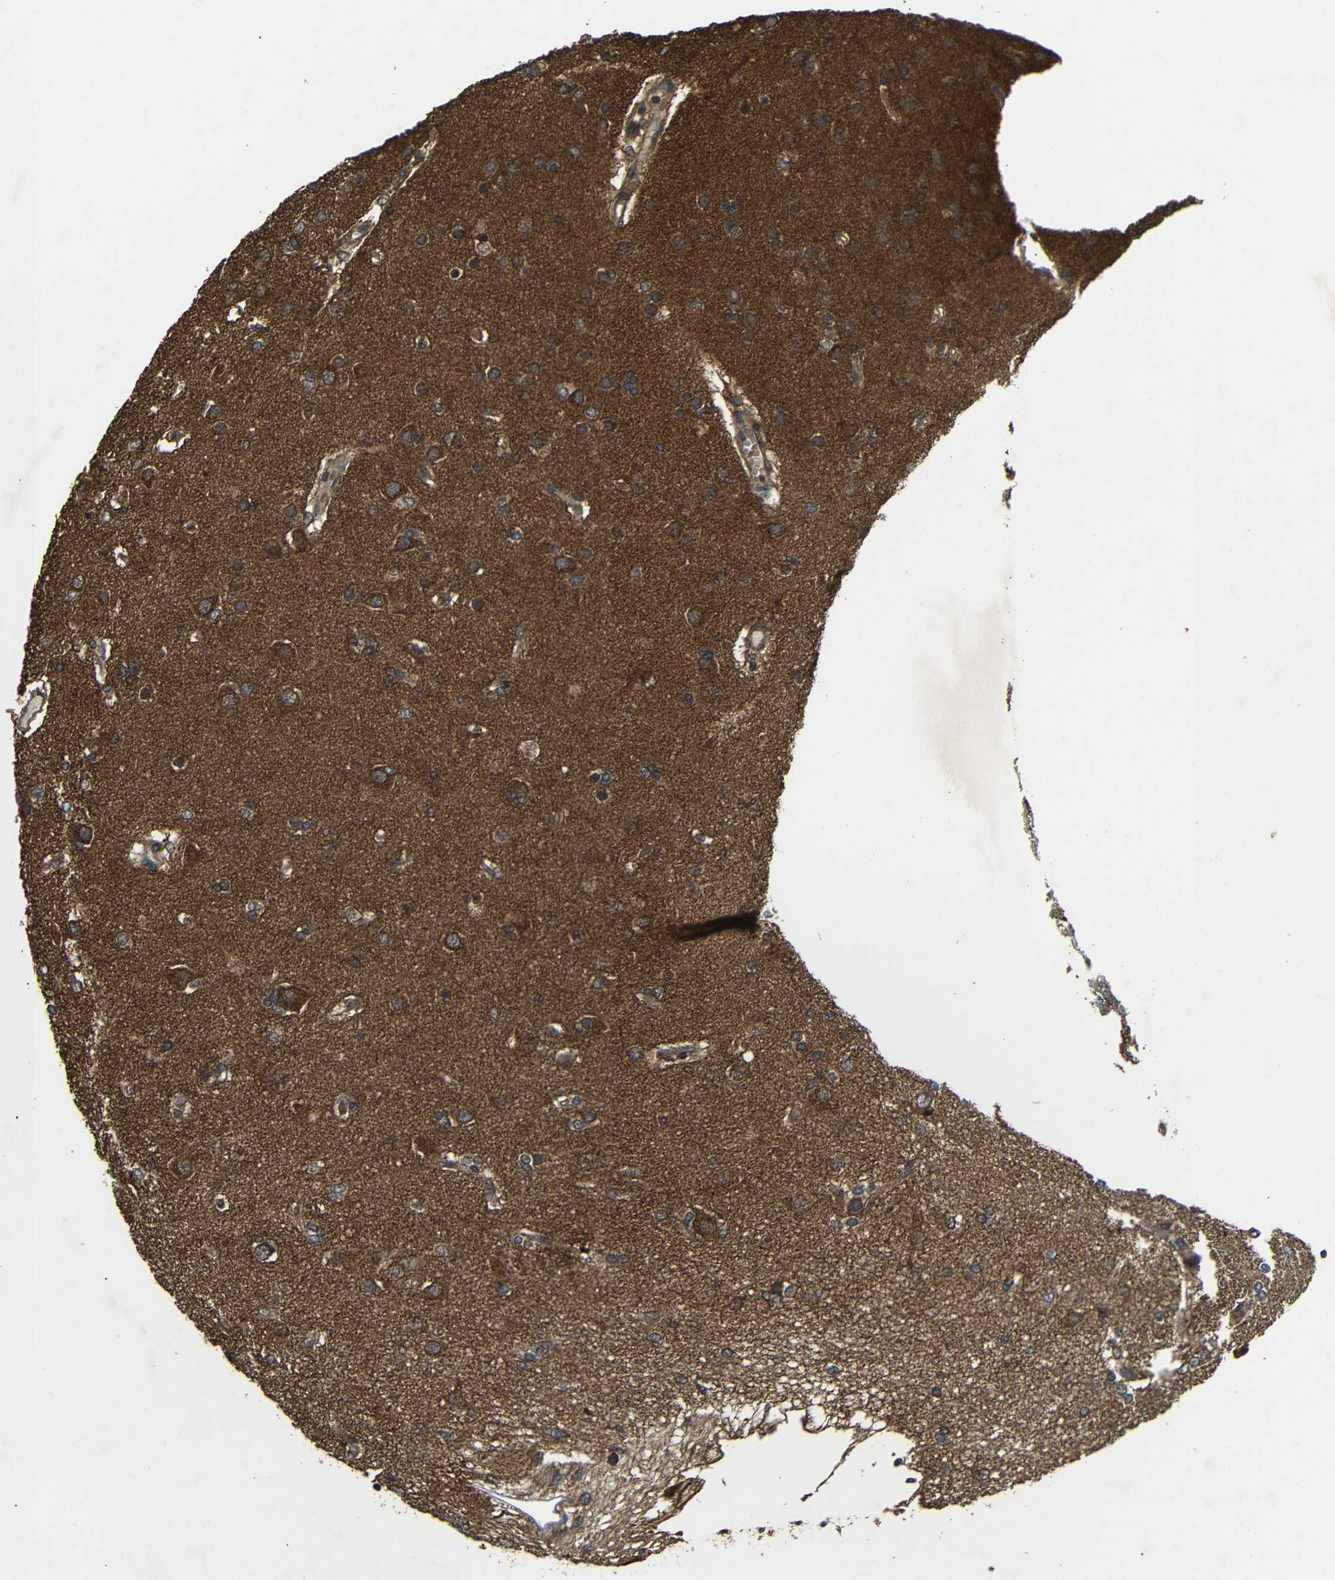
{"staining": {"intensity": "strong", "quantity": "25%-75%", "location": "cytoplasmic/membranous"}, "tissue": "glioma", "cell_type": "Tumor cells", "image_type": "cancer", "snomed": [{"axis": "morphology", "description": "Glioma, malignant, High grade"}, {"axis": "topography", "description": "Brain"}], "caption": "Immunohistochemistry (IHC) (DAB (3,3'-diaminobenzidine)) staining of human malignant high-grade glioma displays strong cytoplasmic/membranous protein positivity in about 25%-75% of tumor cells.", "gene": "TRPC1", "patient": {"sex": "female", "age": 59}}